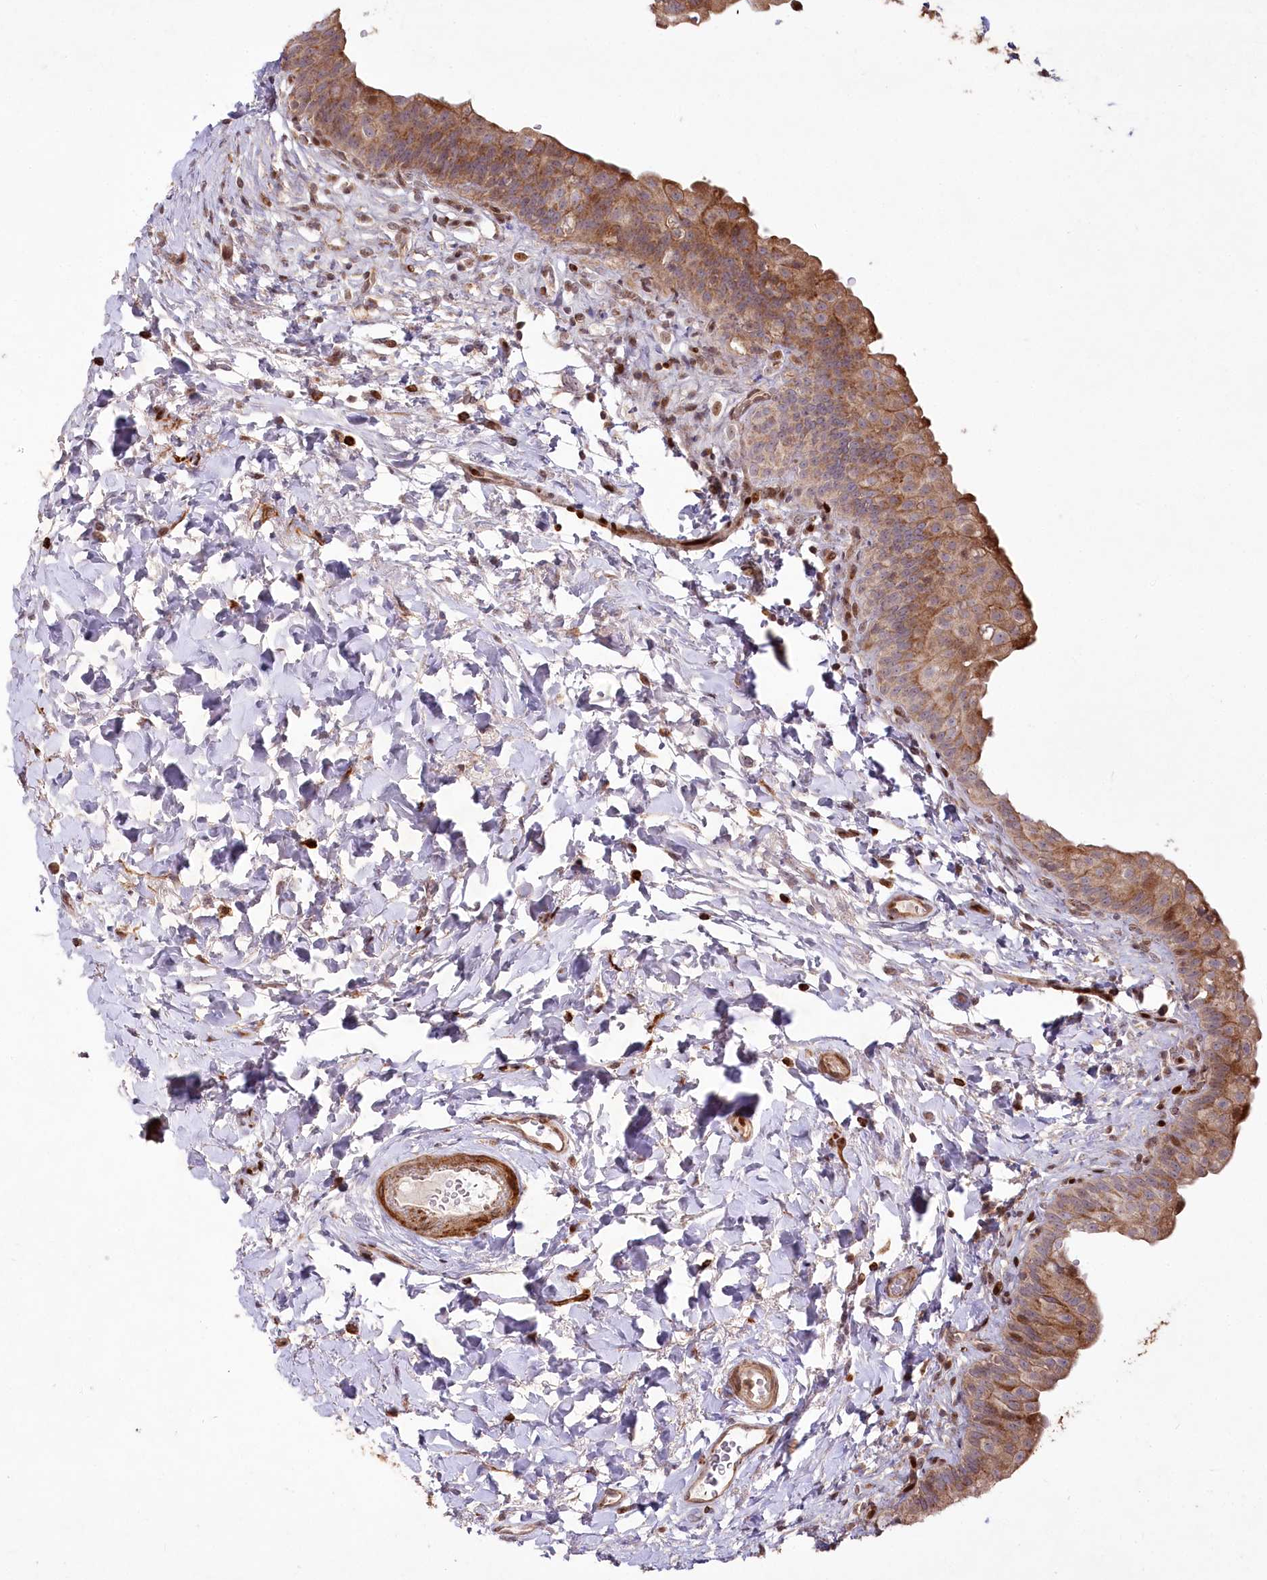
{"staining": {"intensity": "moderate", "quantity": ">75%", "location": "cytoplasmic/membranous"}, "tissue": "urinary bladder", "cell_type": "Urothelial cells", "image_type": "normal", "snomed": [{"axis": "morphology", "description": "Normal tissue, NOS"}, {"axis": "topography", "description": "Urinary bladder"}], "caption": "Protein staining exhibits moderate cytoplasmic/membranous positivity in about >75% of urothelial cells in unremarkable urinary bladder.", "gene": "PSTK", "patient": {"sex": "male", "age": 83}}